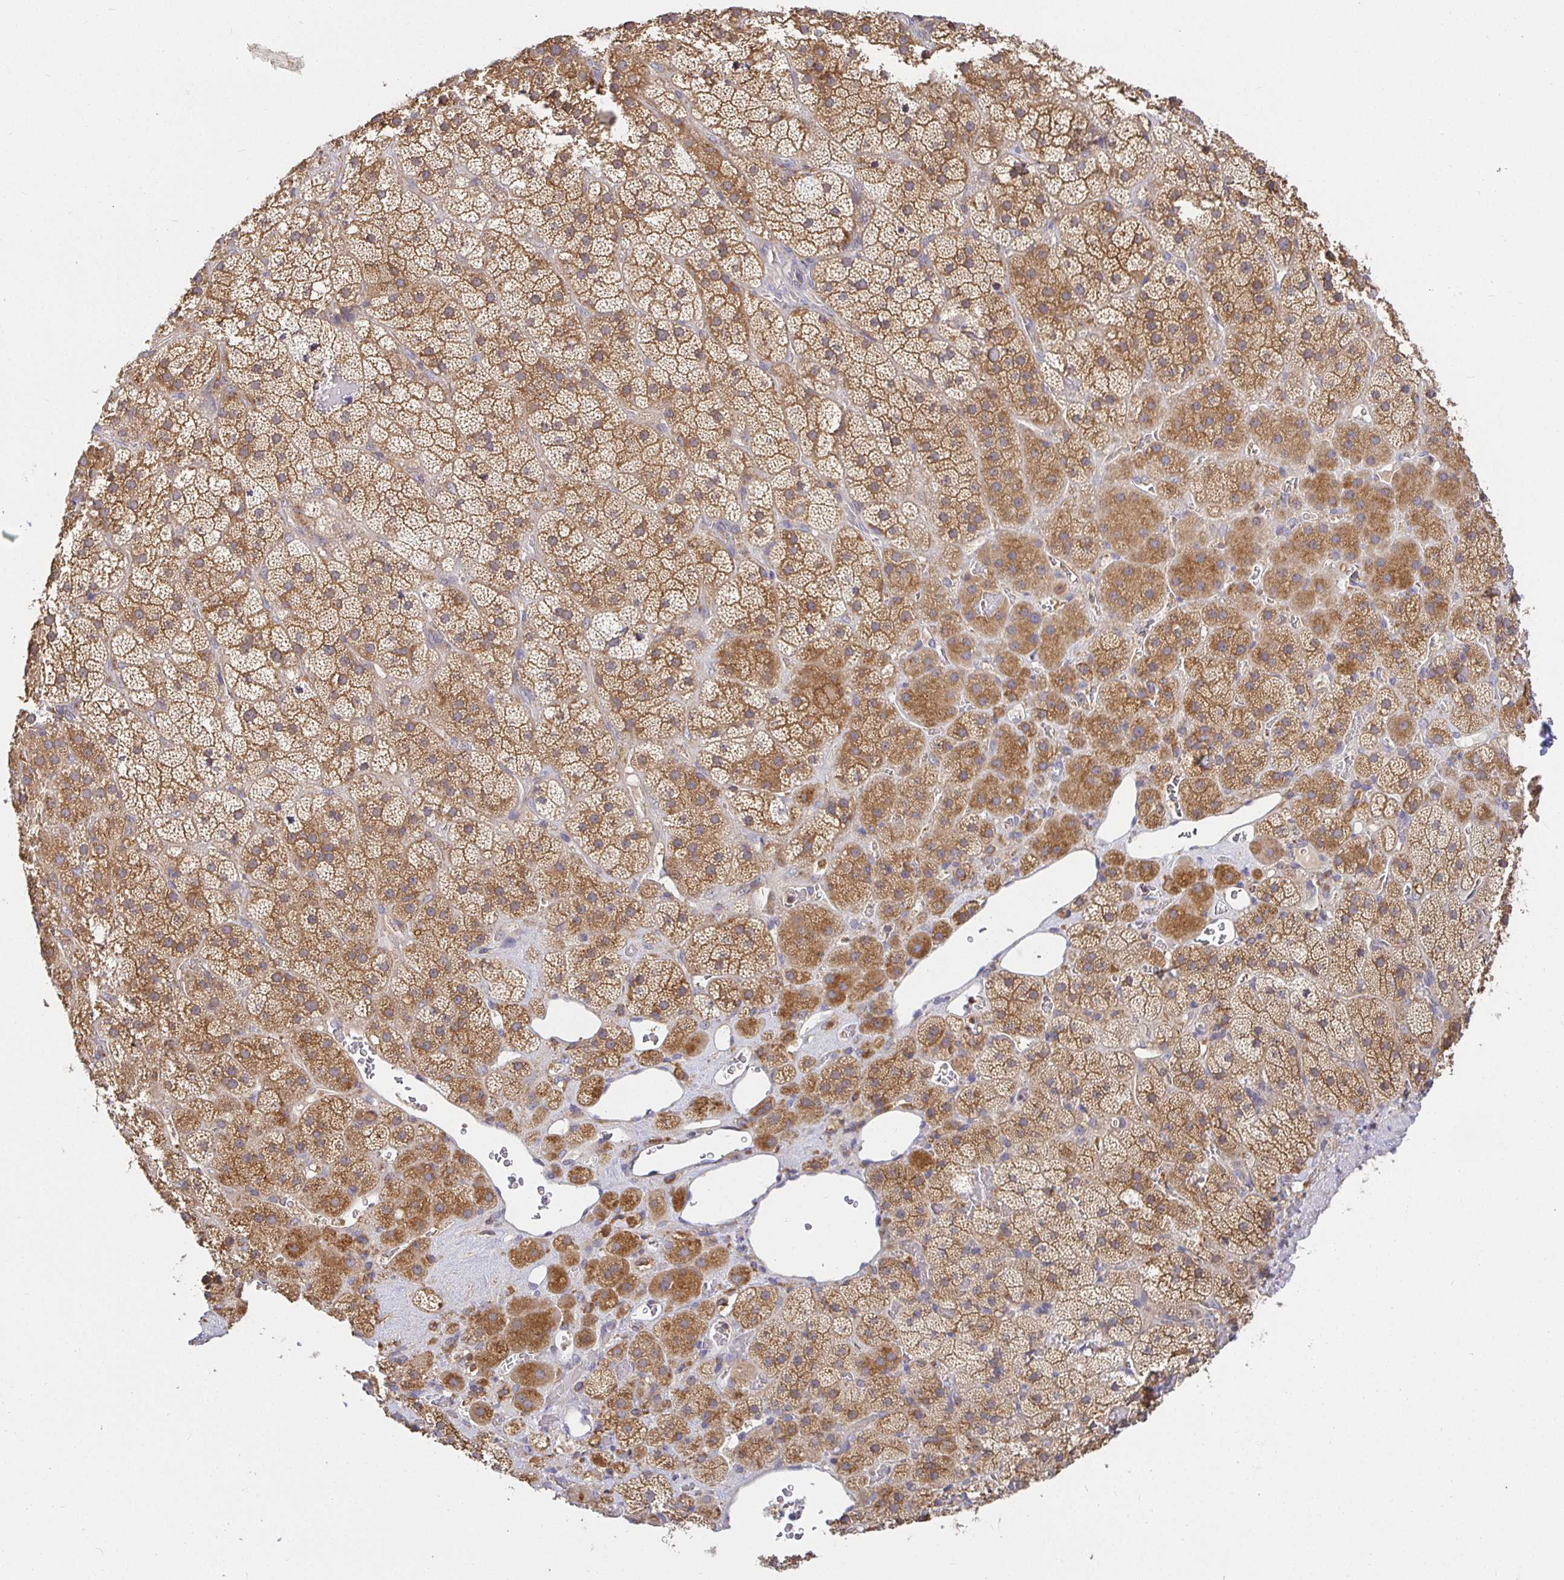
{"staining": {"intensity": "moderate", "quantity": ">75%", "location": "cytoplasmic/membranous"}, "tissue": "adrenal gland", "cell_type": "Glandular cells", "image_type": "normal", "snomed": [{"axis": "morphology", "description": "Normal tissue, NOS"}, {"axis": "topography", "description": "Adrenal gland"}], "caption": "Normal adrenal gland was stained to show a protein in brown. There is medium levels of moderate cytoplasmic/membranous staining in about >75% of glandular cells. Immunohistochemistry stains the protein of interest in brown and the nuclei are stained blue.", "gene": "ATP6V1F", "patient": {"sex": "male", "age": 57}}